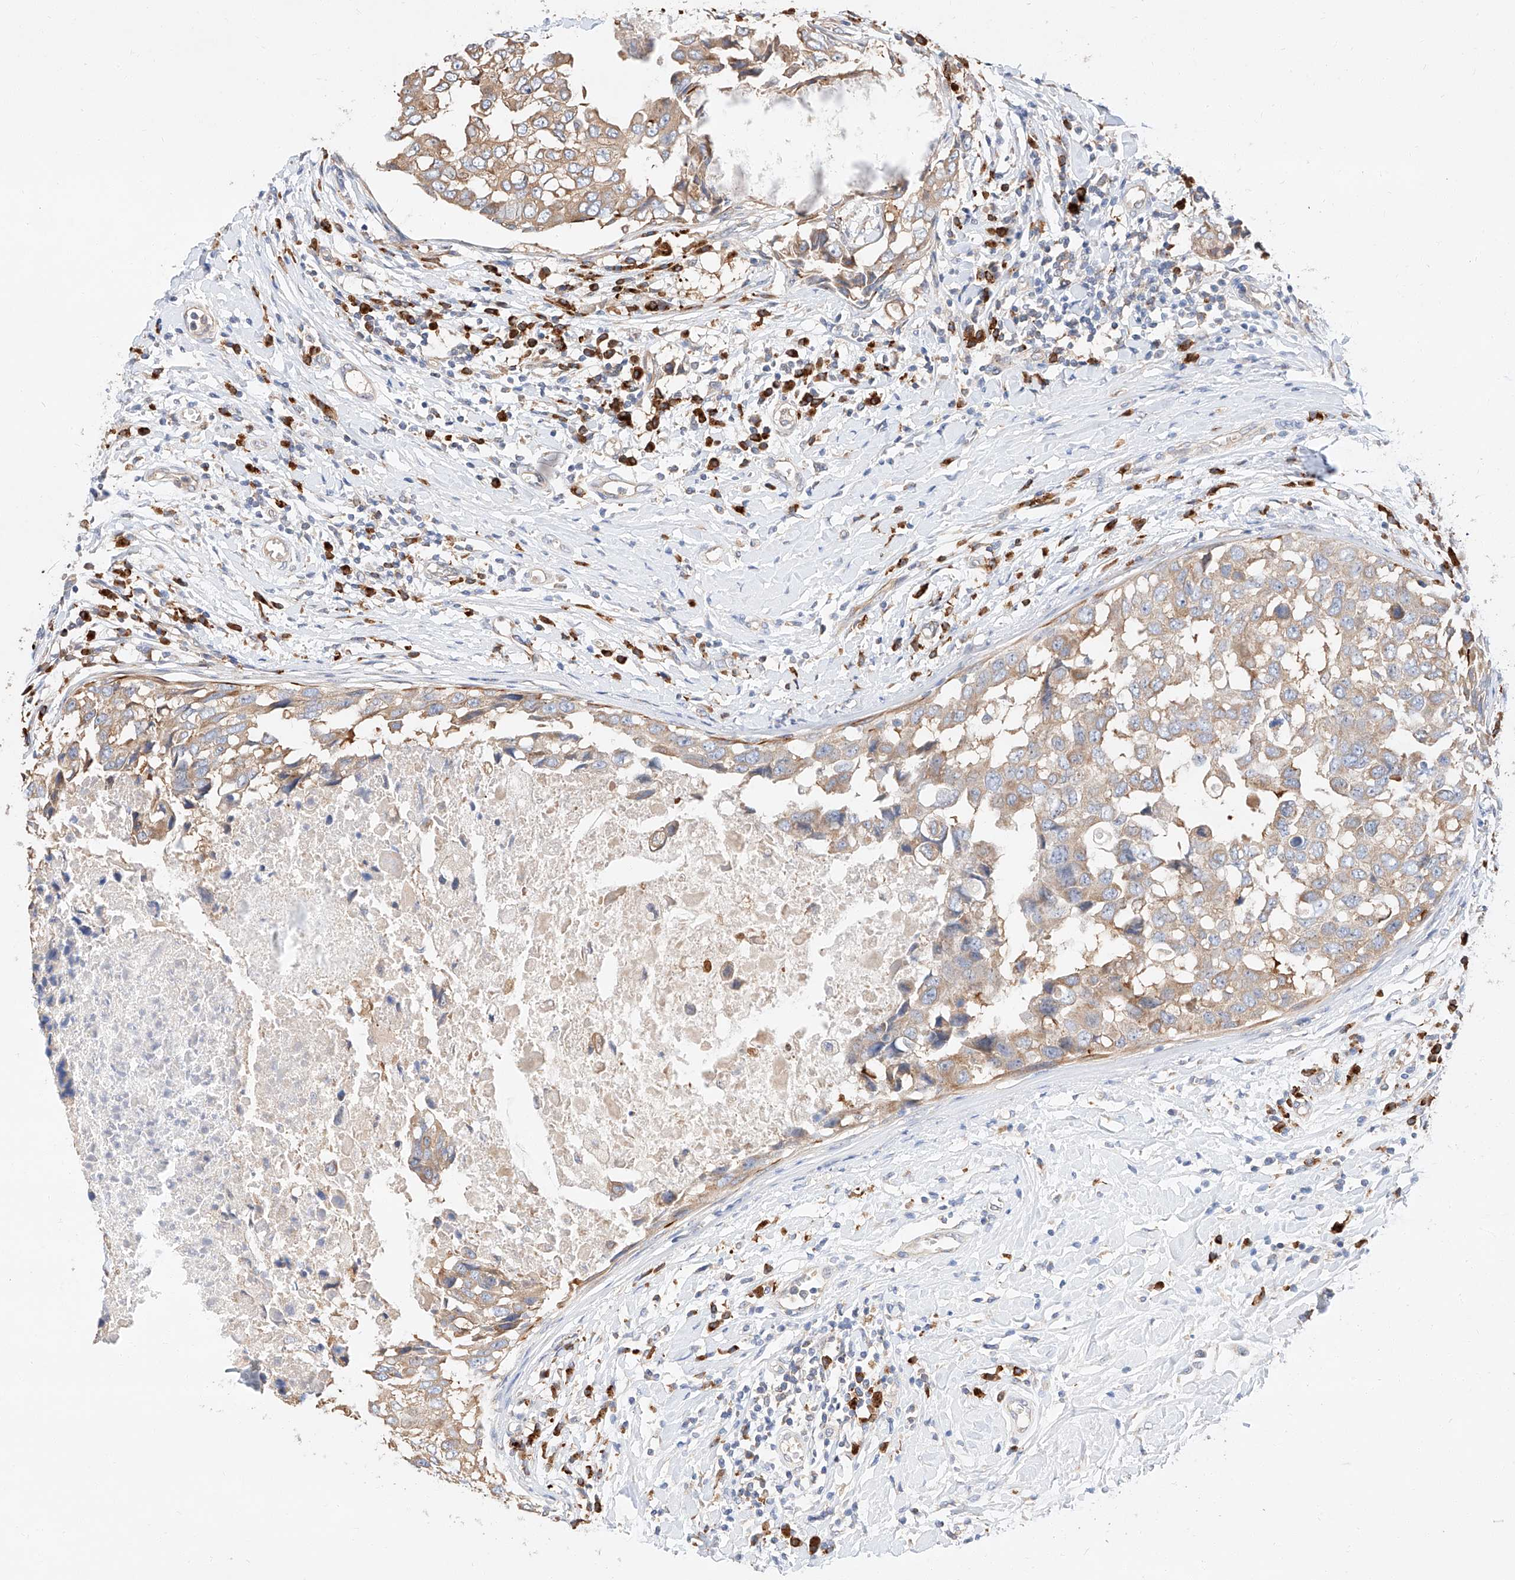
{"staining": {"intensity": "weak", "quantity": ">75%", "location": "cytoplasmic/membranous"}, "tissue": "breast cancer", "cell_type": "Tumor cells", "image_type": "cancer", "snomed": [{"axis": "morphology", "description": "Duct carcinoma"}, {"axis": "topography", "description": "Breast"}], "caption": "This is a micrograph of immunohistochemistry (IHC) staining of breast cancer (infiltrating ductal carcinoma), which shows weak expression in the cytoplasmic/membranous of tumor cells.", "gene": "GLMN", "patient": {"sex": "female", "age": 27}}